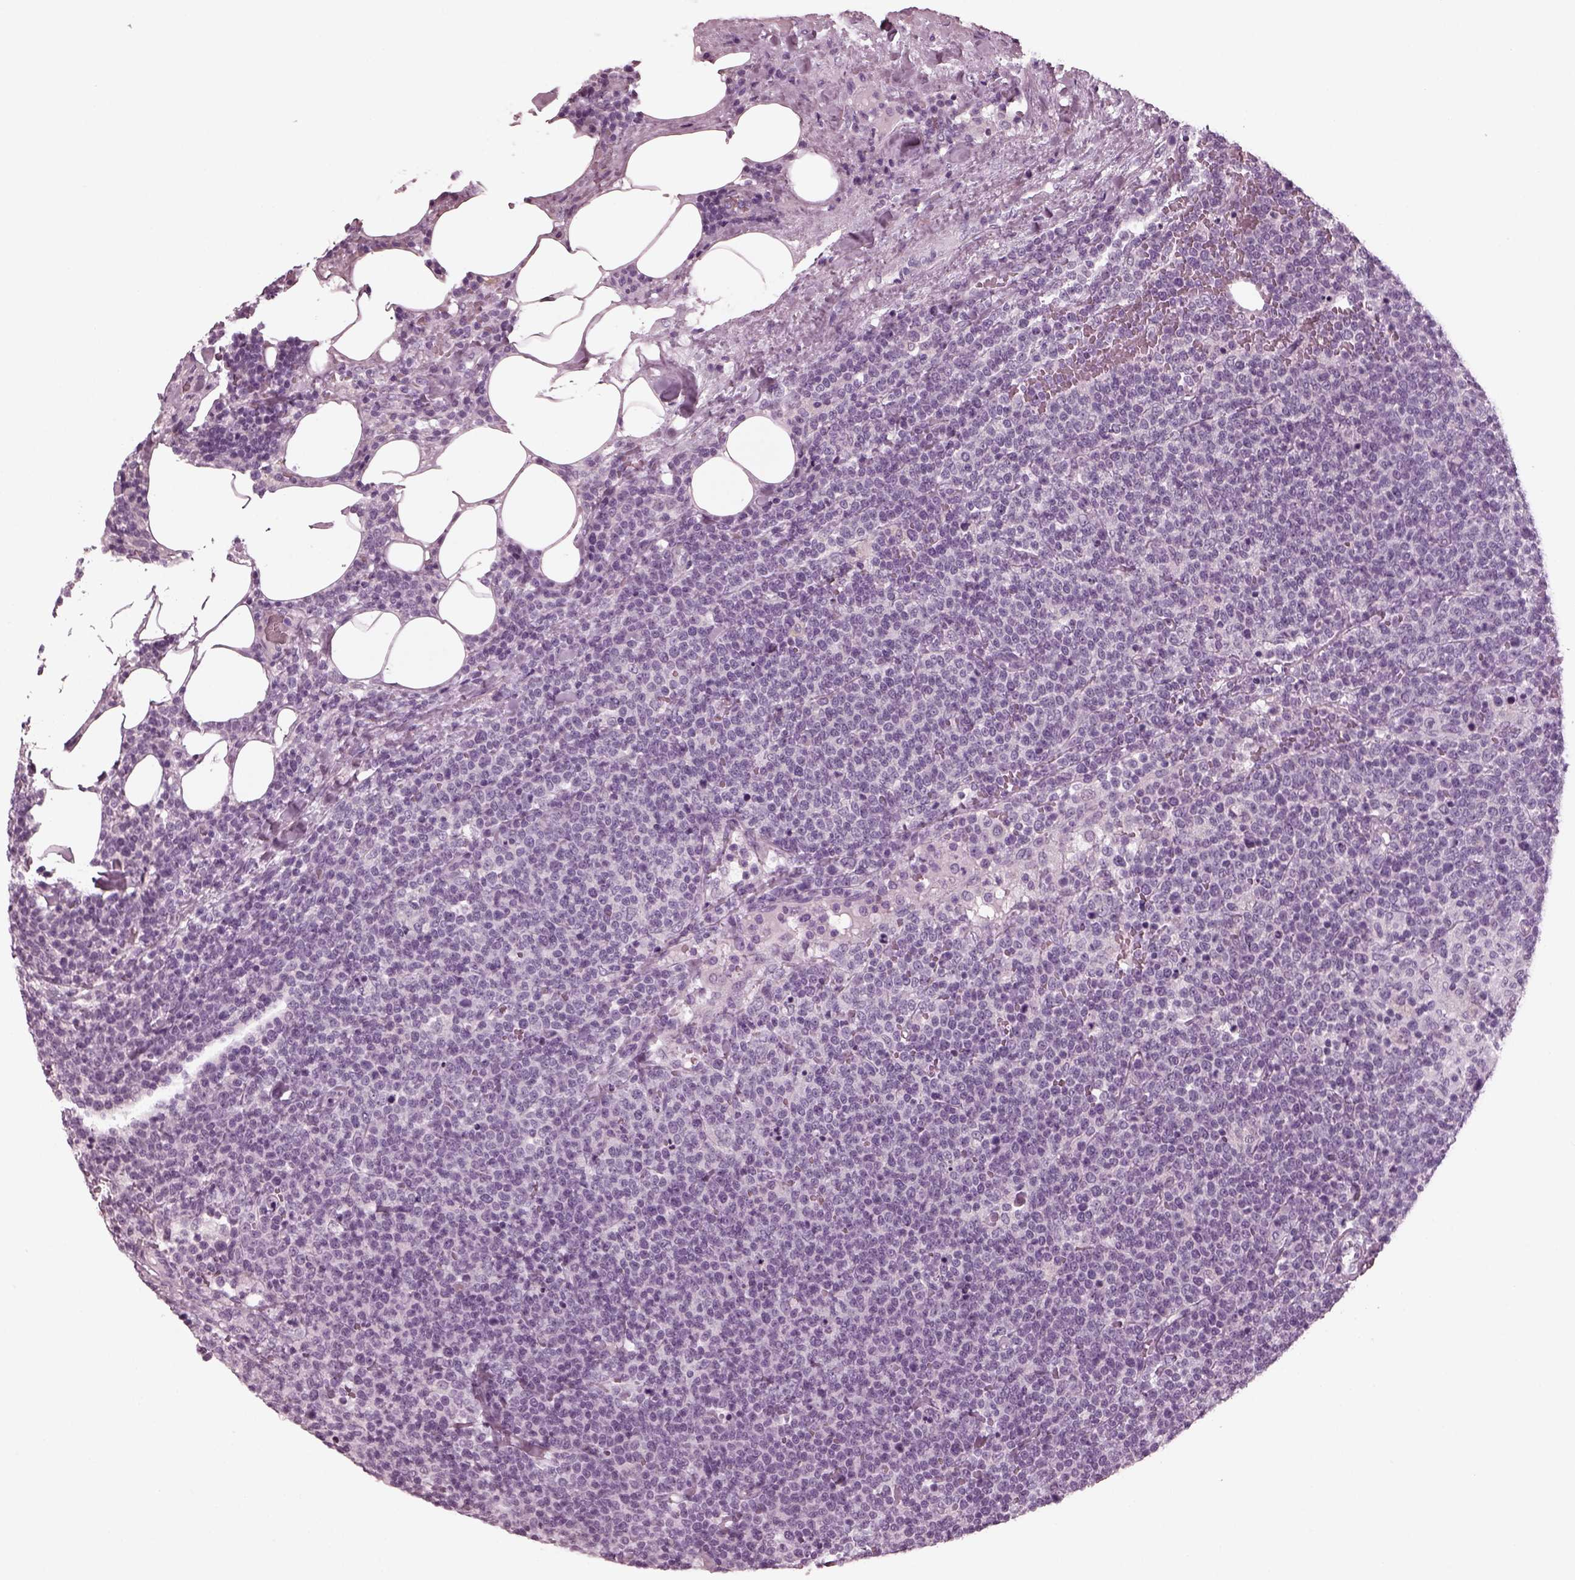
{"staining": {"intensity": "negative", "quantity": "none", "location": "none"}, "tissue": "lymphoma", "cell_type": "Tumor cells", "image_type": "cancer", "snomed": [{"axis": "morphology", "description": "Malignant lymphoma, non-Hodgkin's type, High grade"}, {"axis": "topography", "description": "Lymph node"}], "caption": "Histopathology image shows no protein staining in tumor cells of high-grade malignant lymphoma, non-Hodgkin's type tissue. (Stains: DAB immunohistochemistry with hematoxylin counter stain, Microscopy: brightfield microscopy at high magnification).", "gene": "RCVRN", "patient": {"sex": "male", "age": 61}}